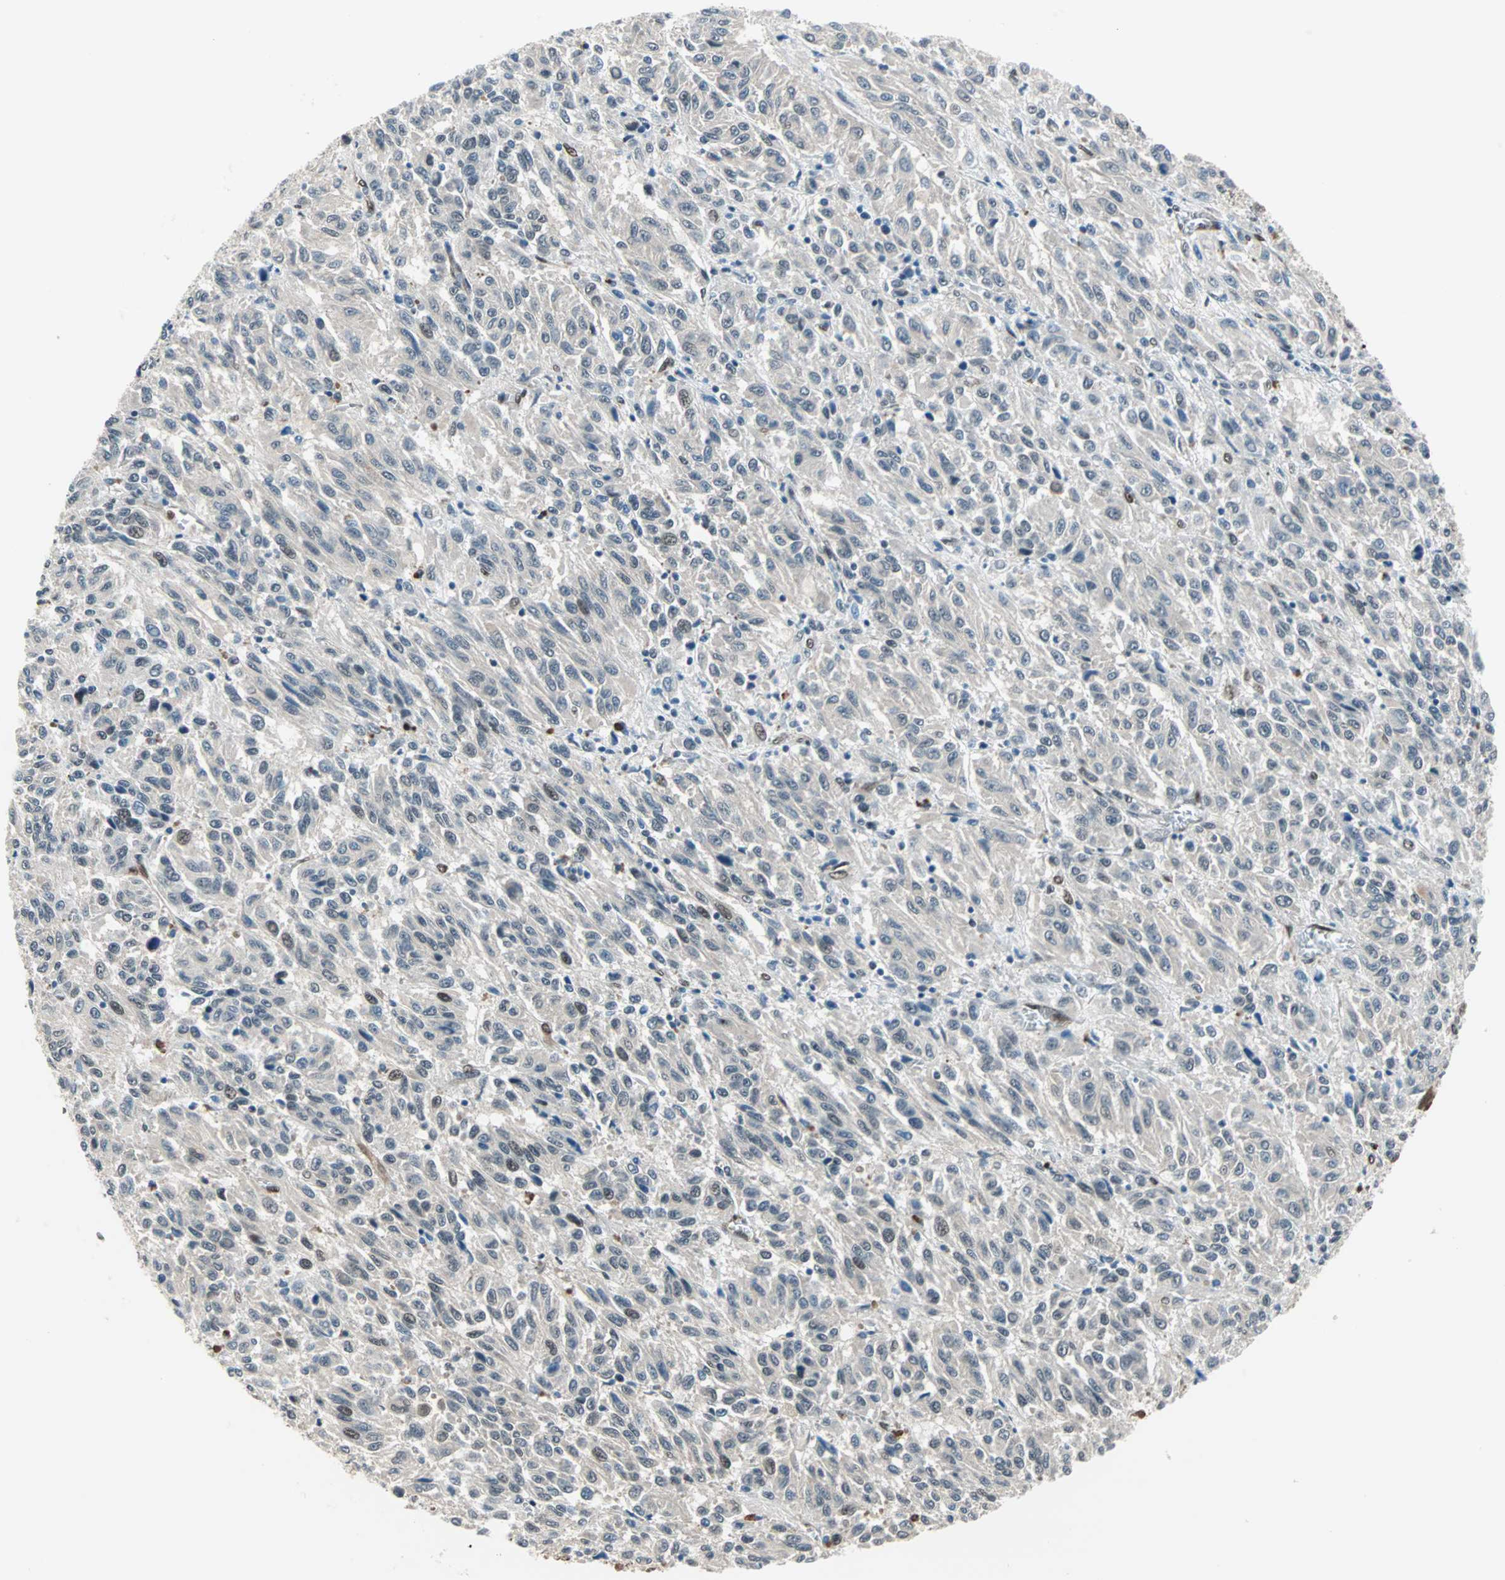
{"staining": {"intensity": "weak", "quantity": "<25%", "location": "cytoplasmic/membranous"}, "tissue": "melanoma", "cell_type": "Tumor cells", "image_type": "cancer", "snomed": [{"axis": "morphology", "description": "Malignant melanoma, Metastatic site"}, {"axis": "topography", "description": "Lung"}], "caption": "The photomicrograph demonstrates no staining of tumor cells in malignant melanoma (metastatic site).", "gene": "WWTR1", "patient": {"sex": "male", "age": 64}}